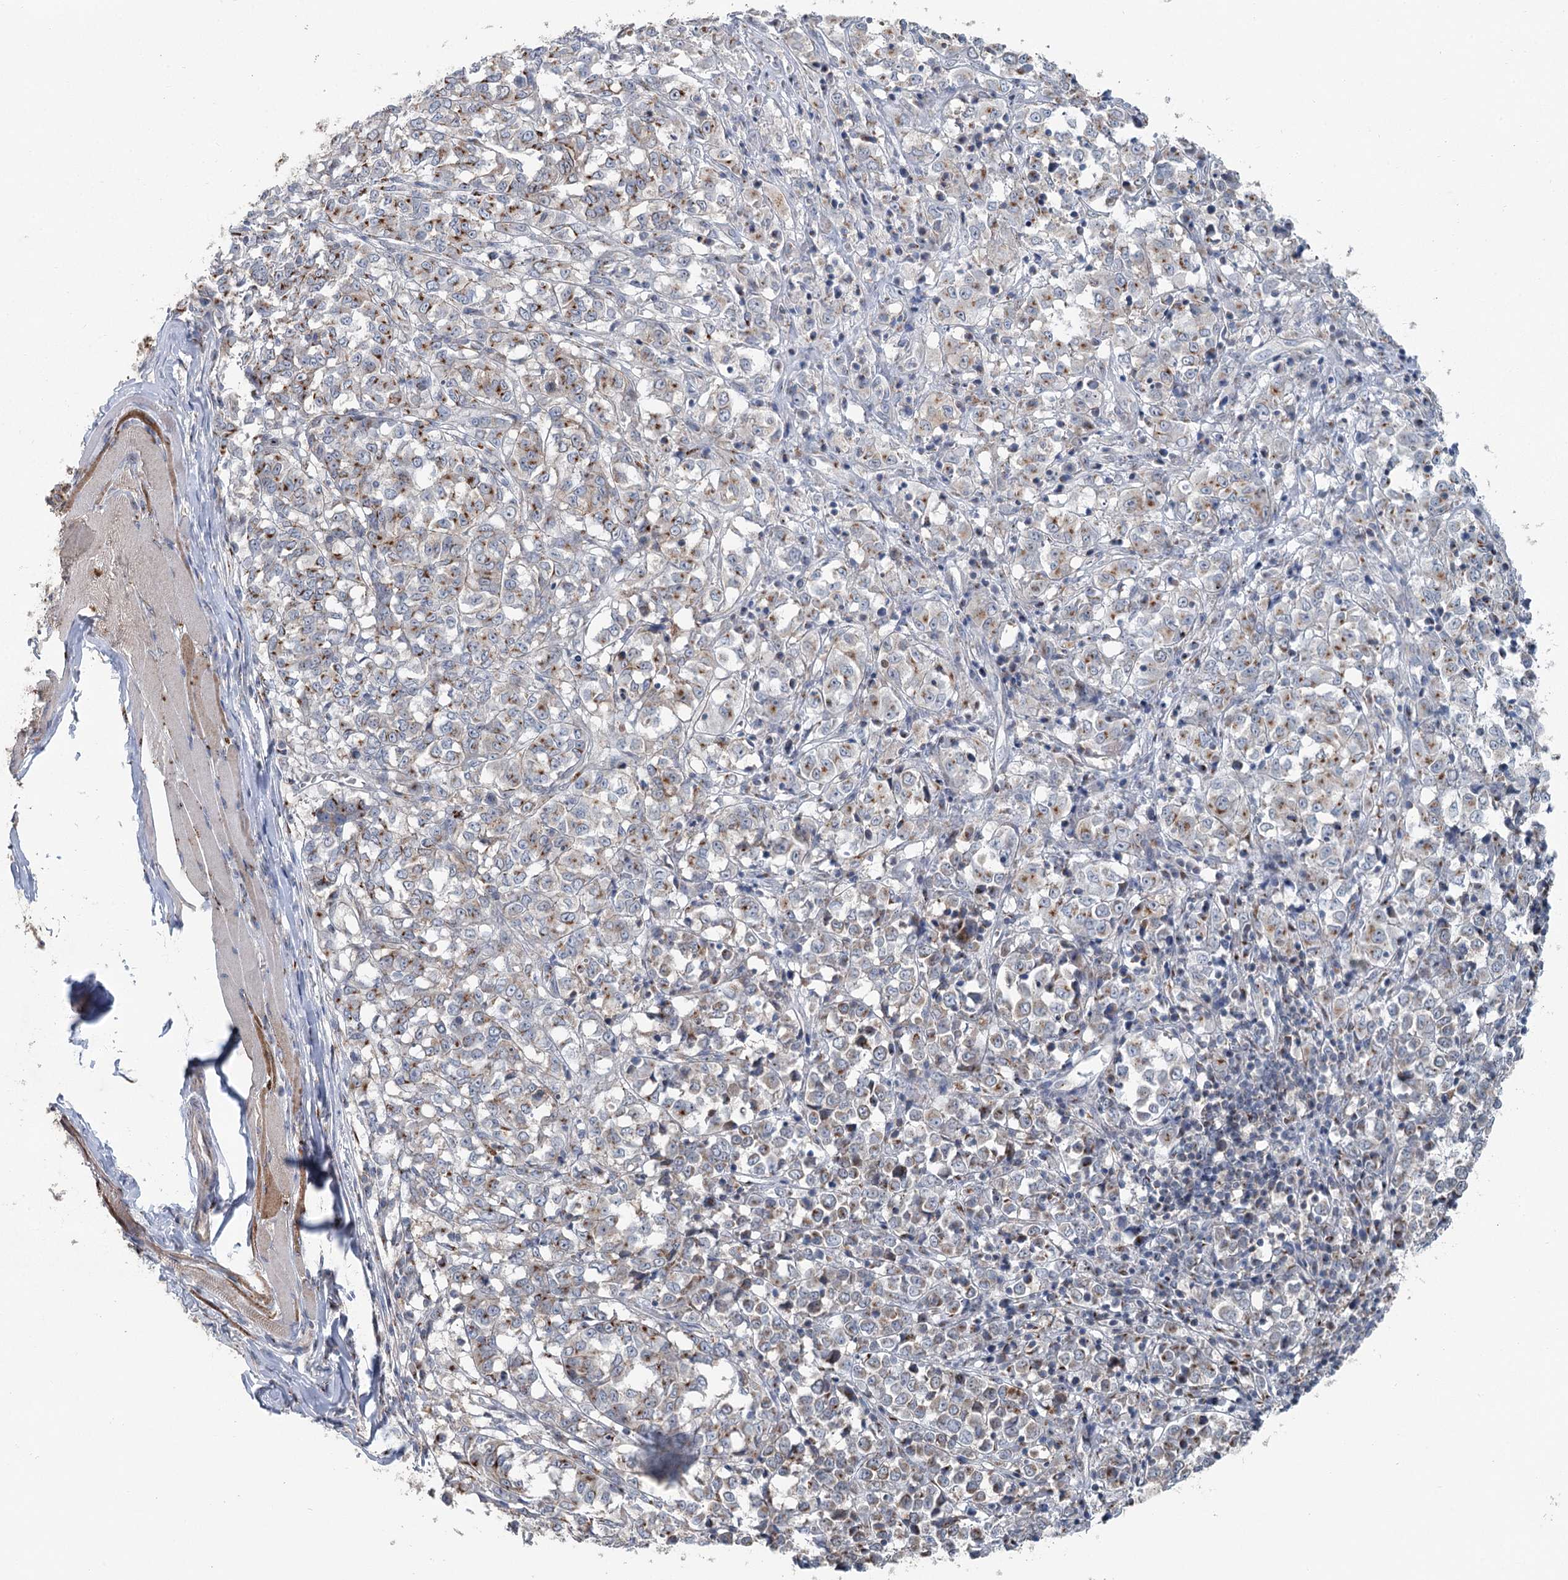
{"staining": {"intensity": "moderate", "quantity": "<25%", "location": "cytoplasmic/membranous"}, "tissue": "melanoma", "cell_type": "Tumor cells", "image_type": "cancer", "snomed": [{"axis": "morphology", "description": "Malignant melanoma, NOS"}, {"axis": "topography", "description": "Skin"}], "caption": "Immunohistochemistry (DAB) staining of malignant melanoma exhibits moderate cytoplasmic/membranous protein staining in about <25% of tumor cells. (DAB = brown stain, brightfield microscopy at high magnification).", "gene": "ITIH5", "patient": {"sex": "female", "age": 72}}